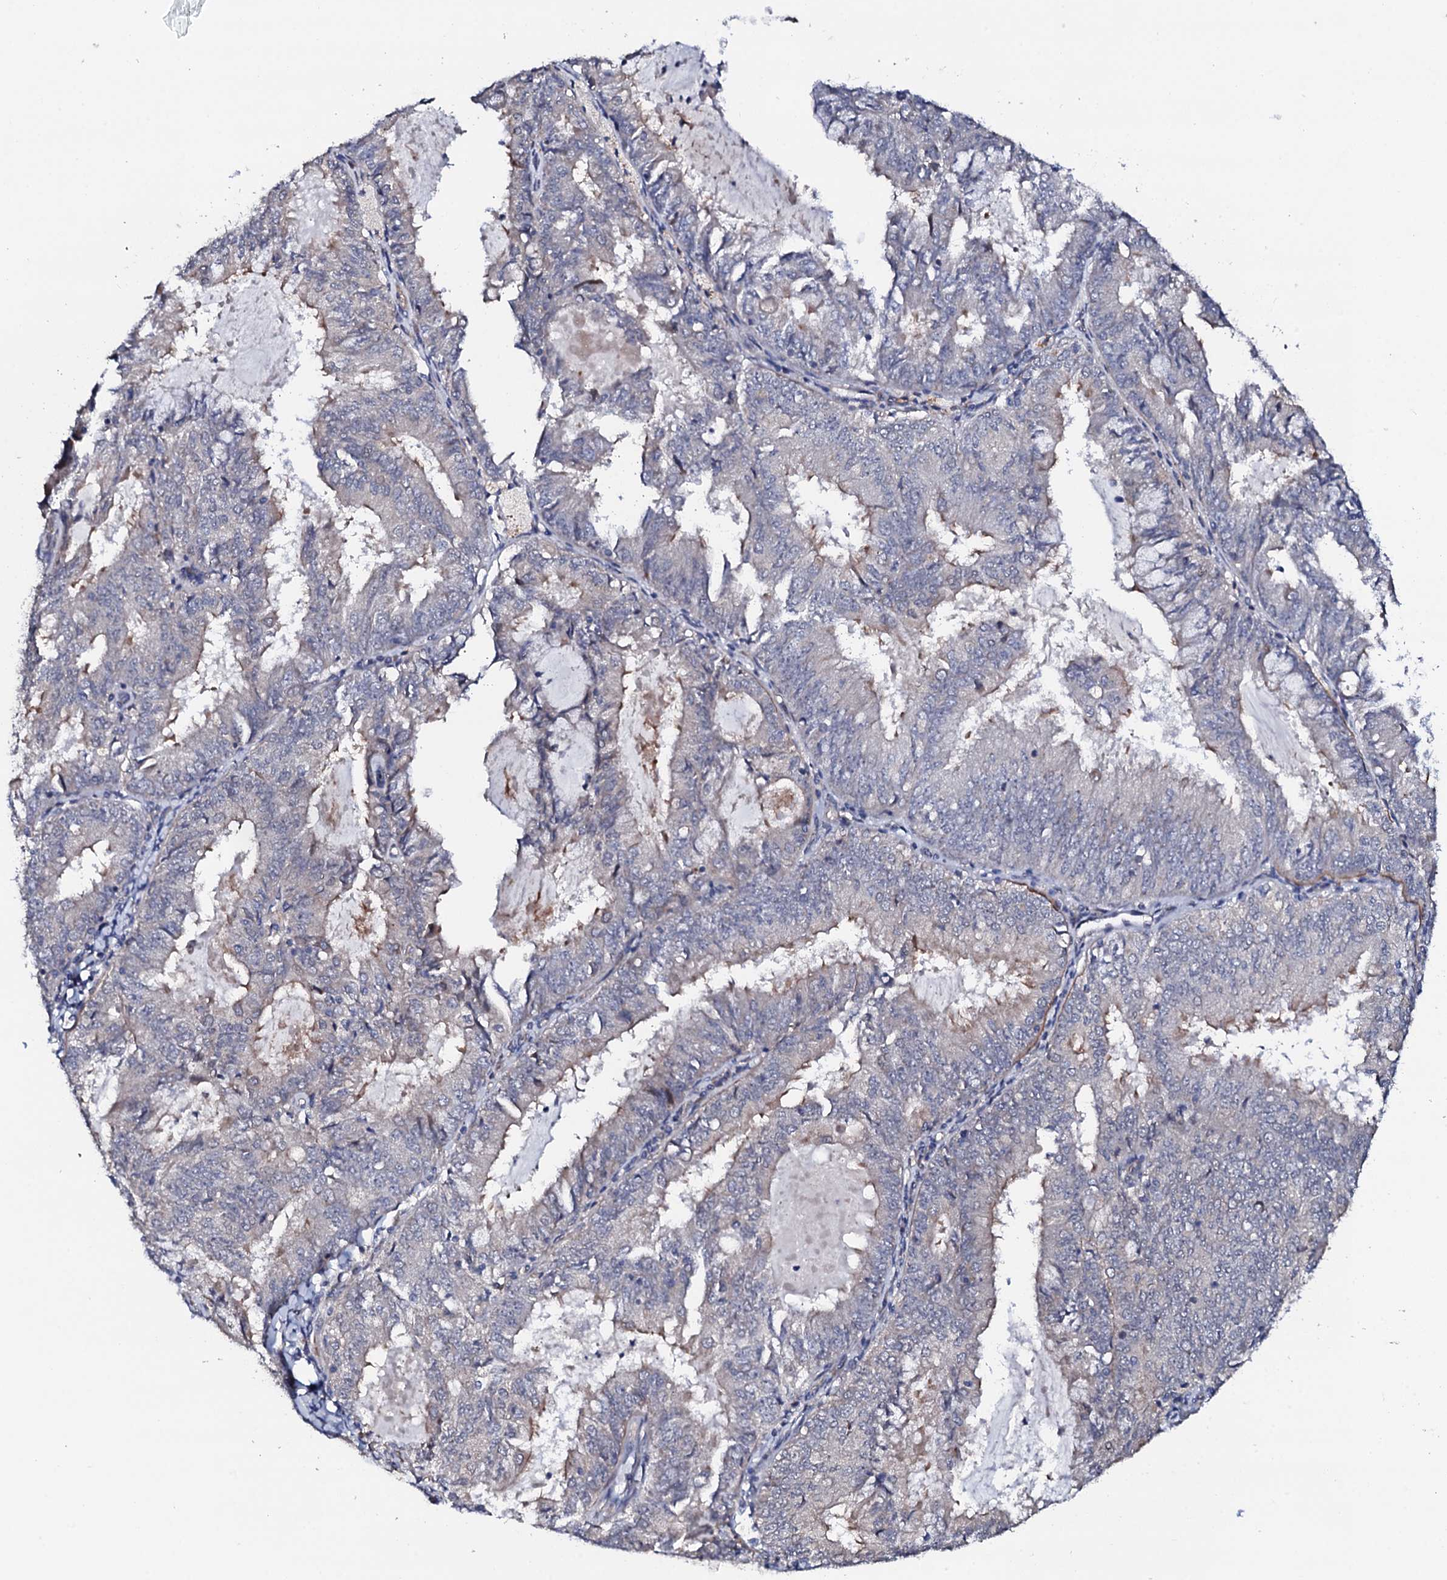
{"staining": {"intensity": "negative", "quantity": "none", "location": "none"}, "tissue": "endometrial cancer", "cell_type": "Tumor cells", "image_type": "cancer", "snomed": [{"axis": "morphology", "description": "Adenocarcinoma, NOS"}, {"axis": "topography", "description": "Endometrium"}], "caption": "Image shows no significant protein expression in tumor cells of endometrial adenocarcinoma.", "gene": "CIAO2A", "patient": {"sex": "female", "age": 57}}